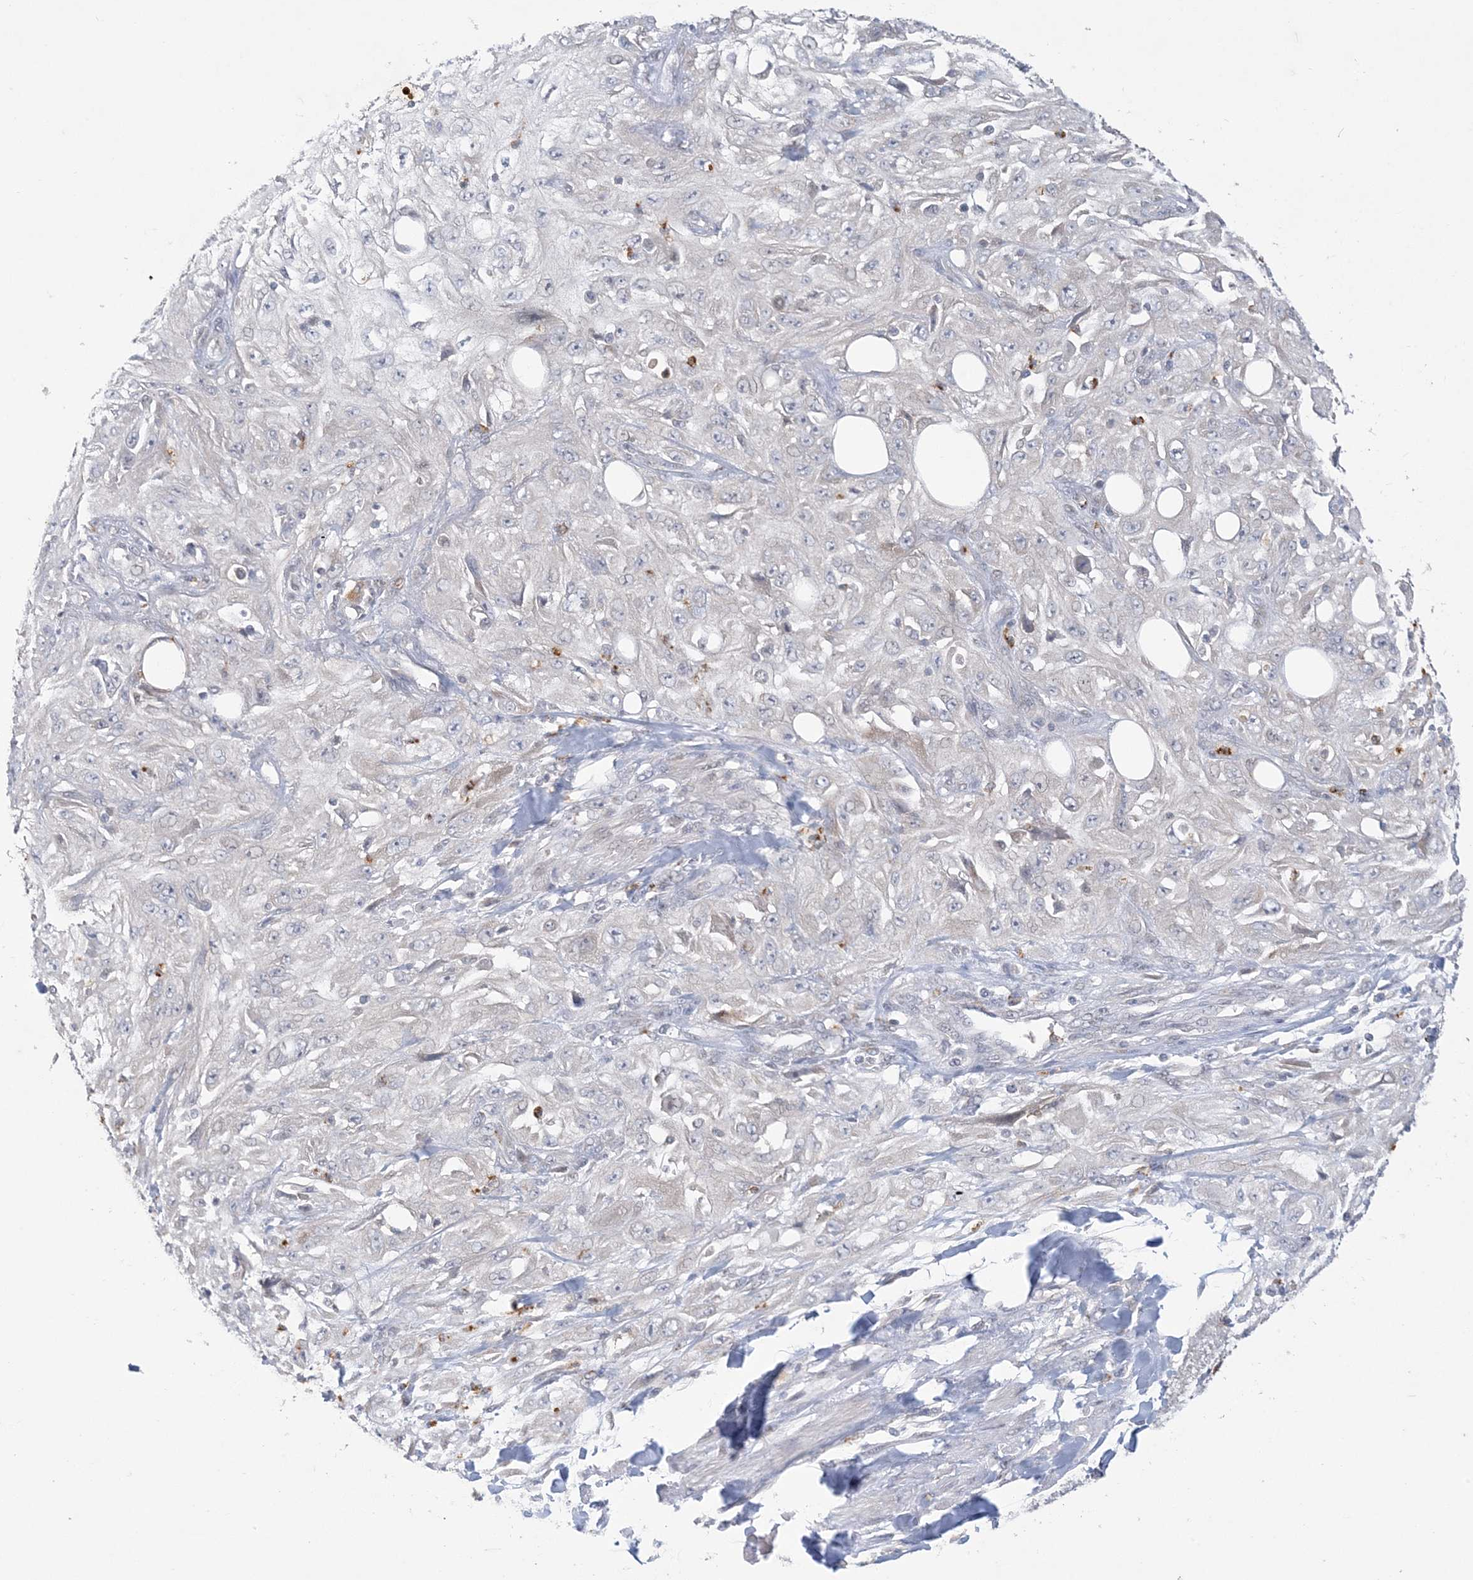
{"staining": {"intensity": "negative", "quantity": "none", "location": "none"}, "tissue": "skin cancer", "cell_type": "Tumor cells", "image_type": "cancer", "snomed": [{"axis": "morphology", "description": "Squamous cell carcinoma, NOS"}, {"axis": "topography", "description": "Skin"}], "caption": "IHC photomicrograph of neoplastic tissue: human skin squamous cell carcinoma stained with DAB (3,3'-diaminobenzidine) shows no significant protein expression in tumor cells.", "gene": "KIF3A", "patient": {"sex": "male", "age": 75}}